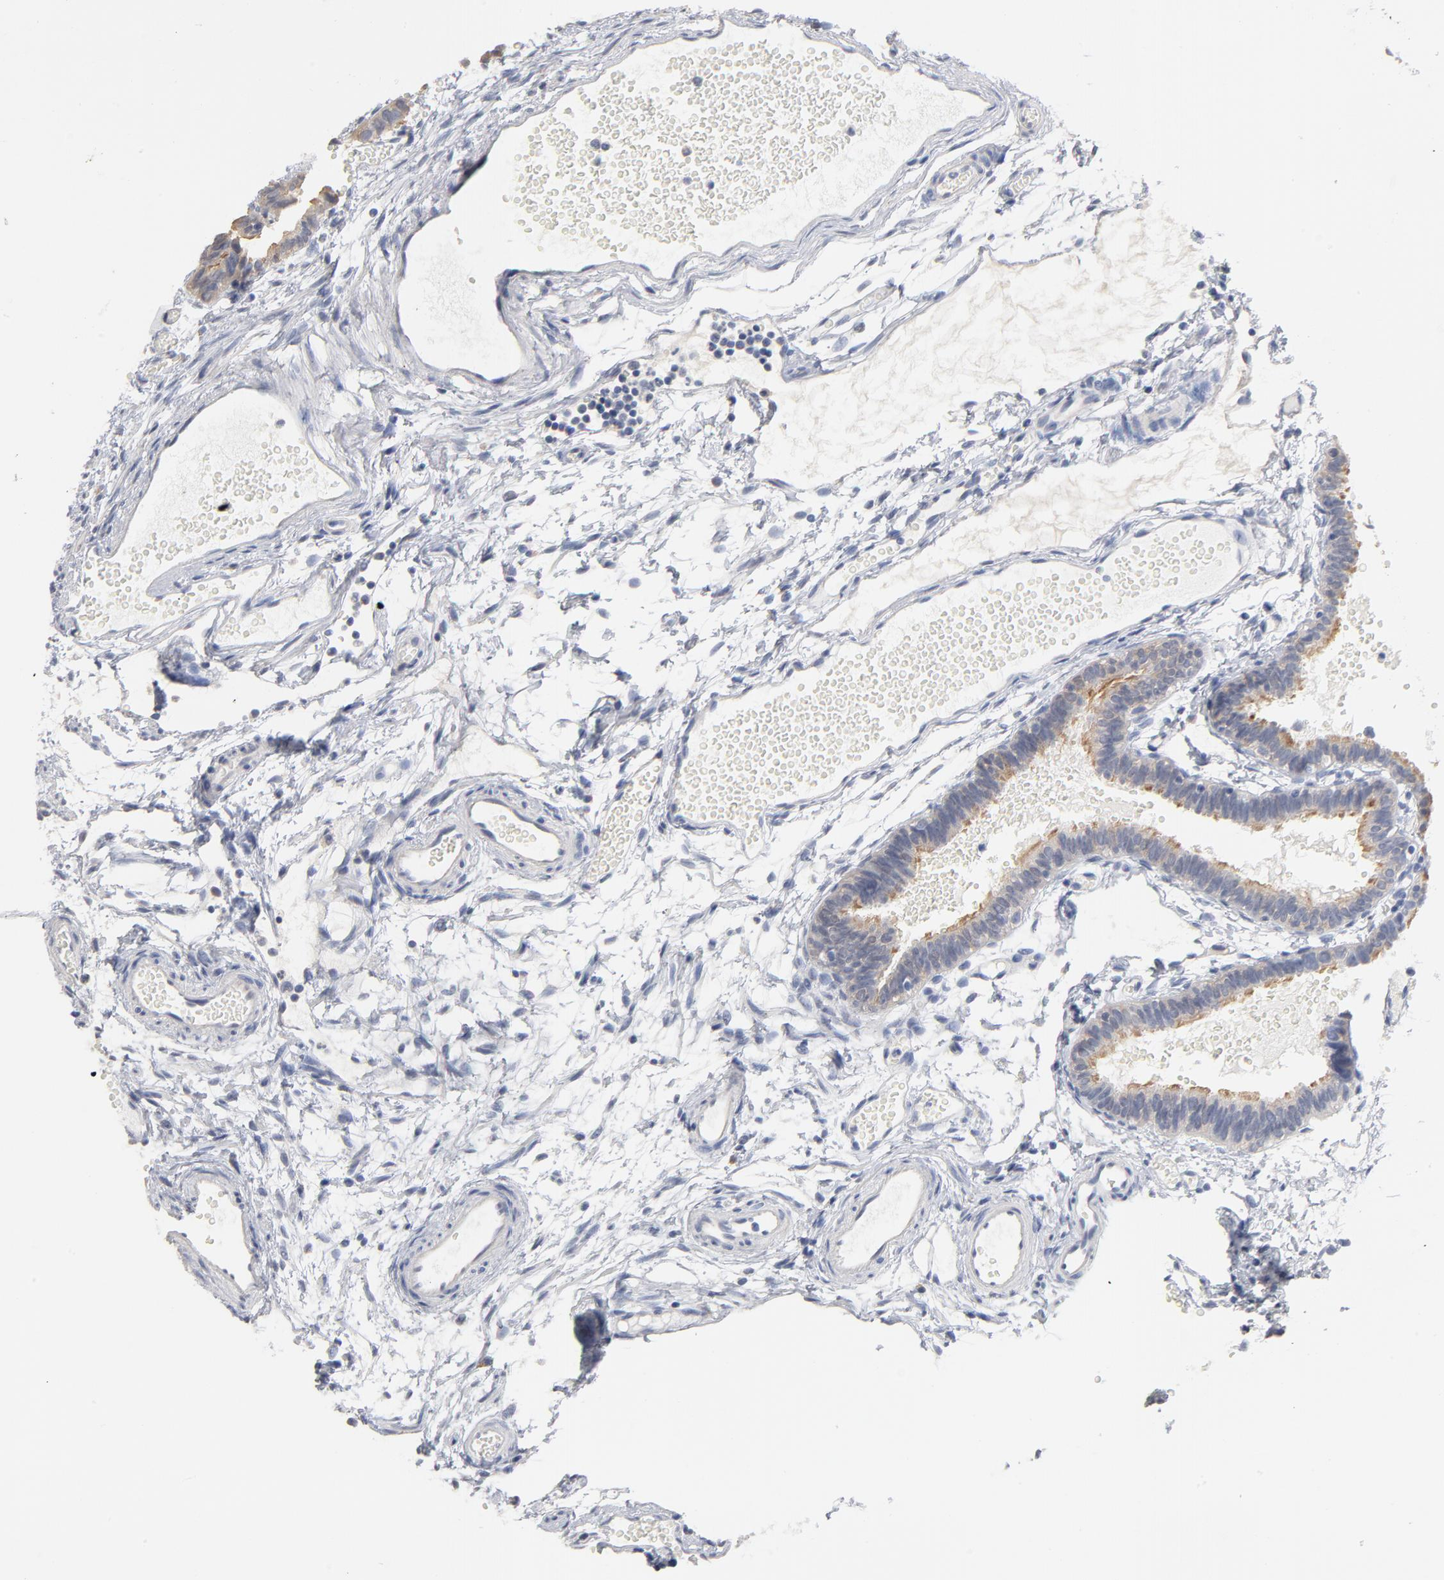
{"staining": {"intensity": "moderate", "quantity": ">75%", "location": "cytoplasmic/membranous"}, "tissue": "fallopian tube", "cell_type": "Glandular cells", "image_type": "normal", "snomed": [{"axis": "morphology", "description": "Normal tissue, NOS"}, {"axis": "topography", "description": "Fallopian tube"}], "caption": "DAB (3,3'-diaminobenzidine) immunohistochemical staining of benign human fallopian tube displays moderate cytoplasmic/membranous protein staining in approximately >75% of glandular cells.", "gene": "DNAL4", "patient": {"sex": "female", "age": 29}}